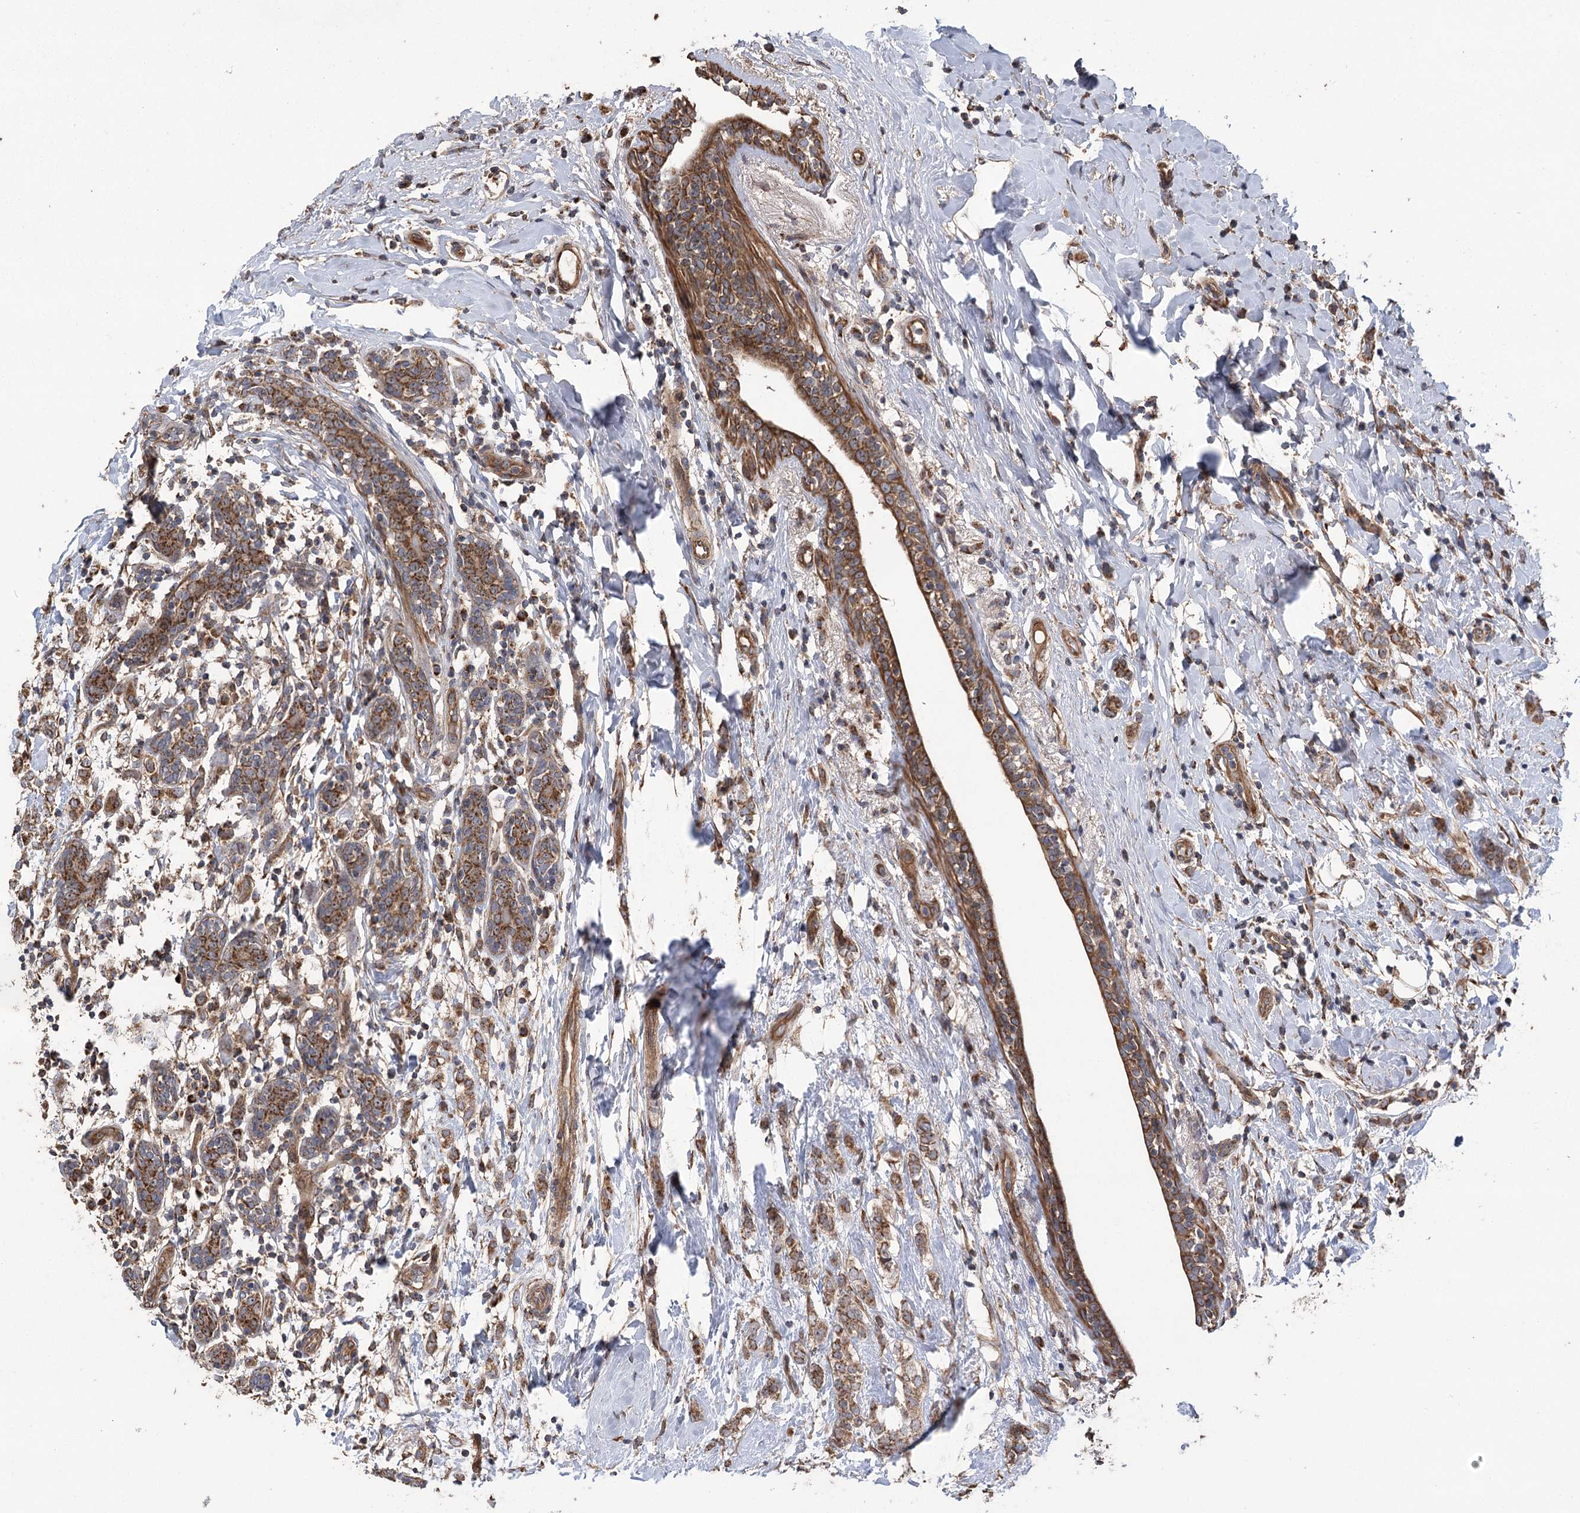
{"staining": {"intensity": "moderate", "quantity": ">75%", "location": "cytoplasmic/membranous"}, "tissue": "breast cancer", "cell_type": "Tumor cells", "image_type": "cancer", "snomed": [{"axis": "morphology", "description": "Normal tissue, NOS"}, {"axis": "morphology", "description": "Lobular carcinoma"}, {"axis": "topography", "description": "Breast"}], "caption": "Breast cancer tissue exhibits moderate cytoplasmic/membranous positivity in approximately >75% of tumor cells, visualized by immunohistochemistry.", "gene": "RWDD4", "patient": {"sex": "female", "age": 47}}